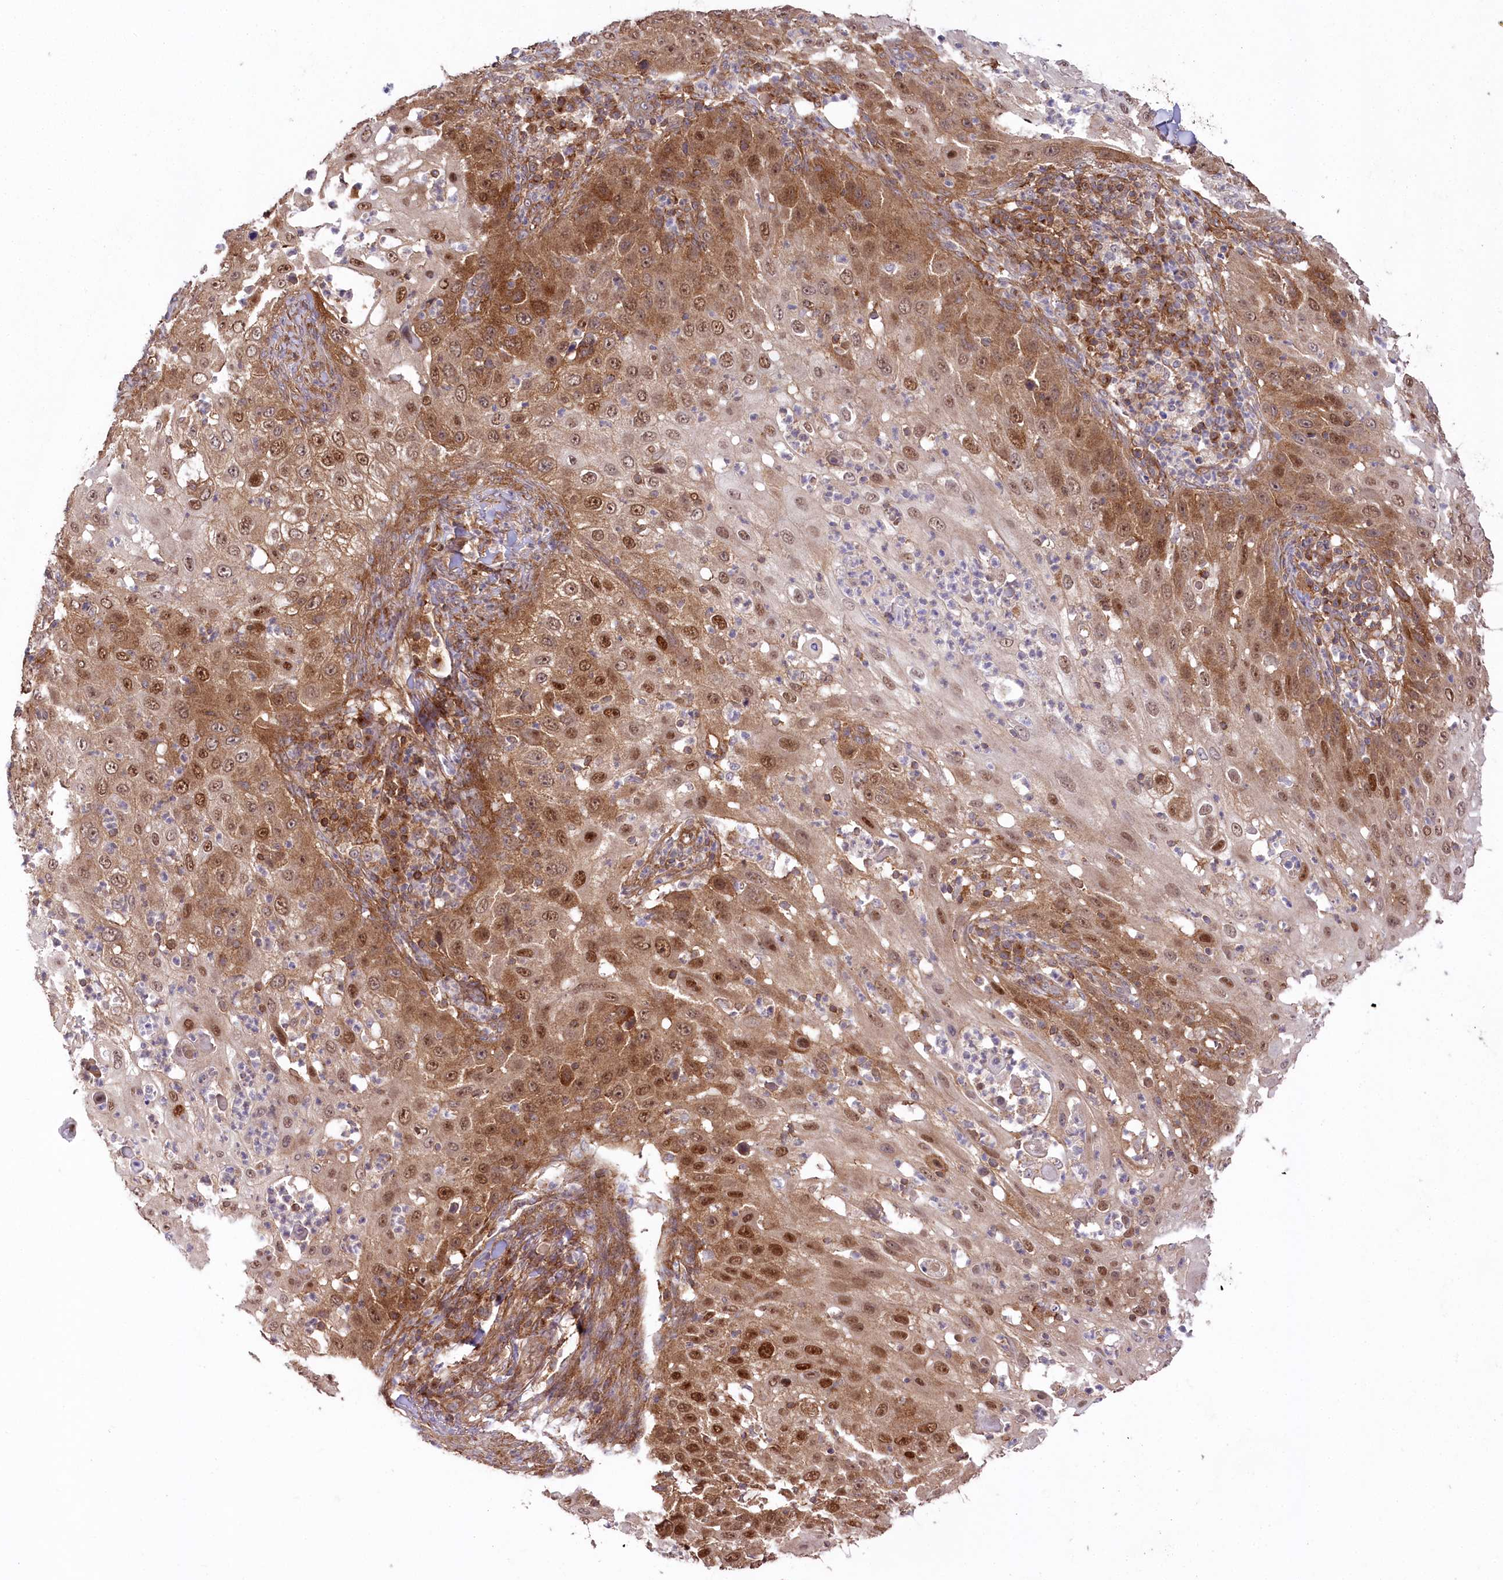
{"staining": {"intensity": "moderate", "quantity": ">75%", "location": "cytoplasmic/membranous,nuclear"}, "tissue": "skin cancer", "cell_type": "Tumor cells", "image_type": "cancer", "snomed": [{"axis": "morphology", "description": "Squamous cell carcinoma, NOS"}, {"axis": "topography", "description": "Skin"}], "caption": "Skin cancer stained with DAB (3,3'-diaminobenzidine) IHC shows medium levels of moderate cytoplasmic/membranous and nuclear expression in about >75% of tumor cells. Nuclei are stained in blue.", "gene": "CCDC91", "patient": {"sex": "female", "age": 44}}